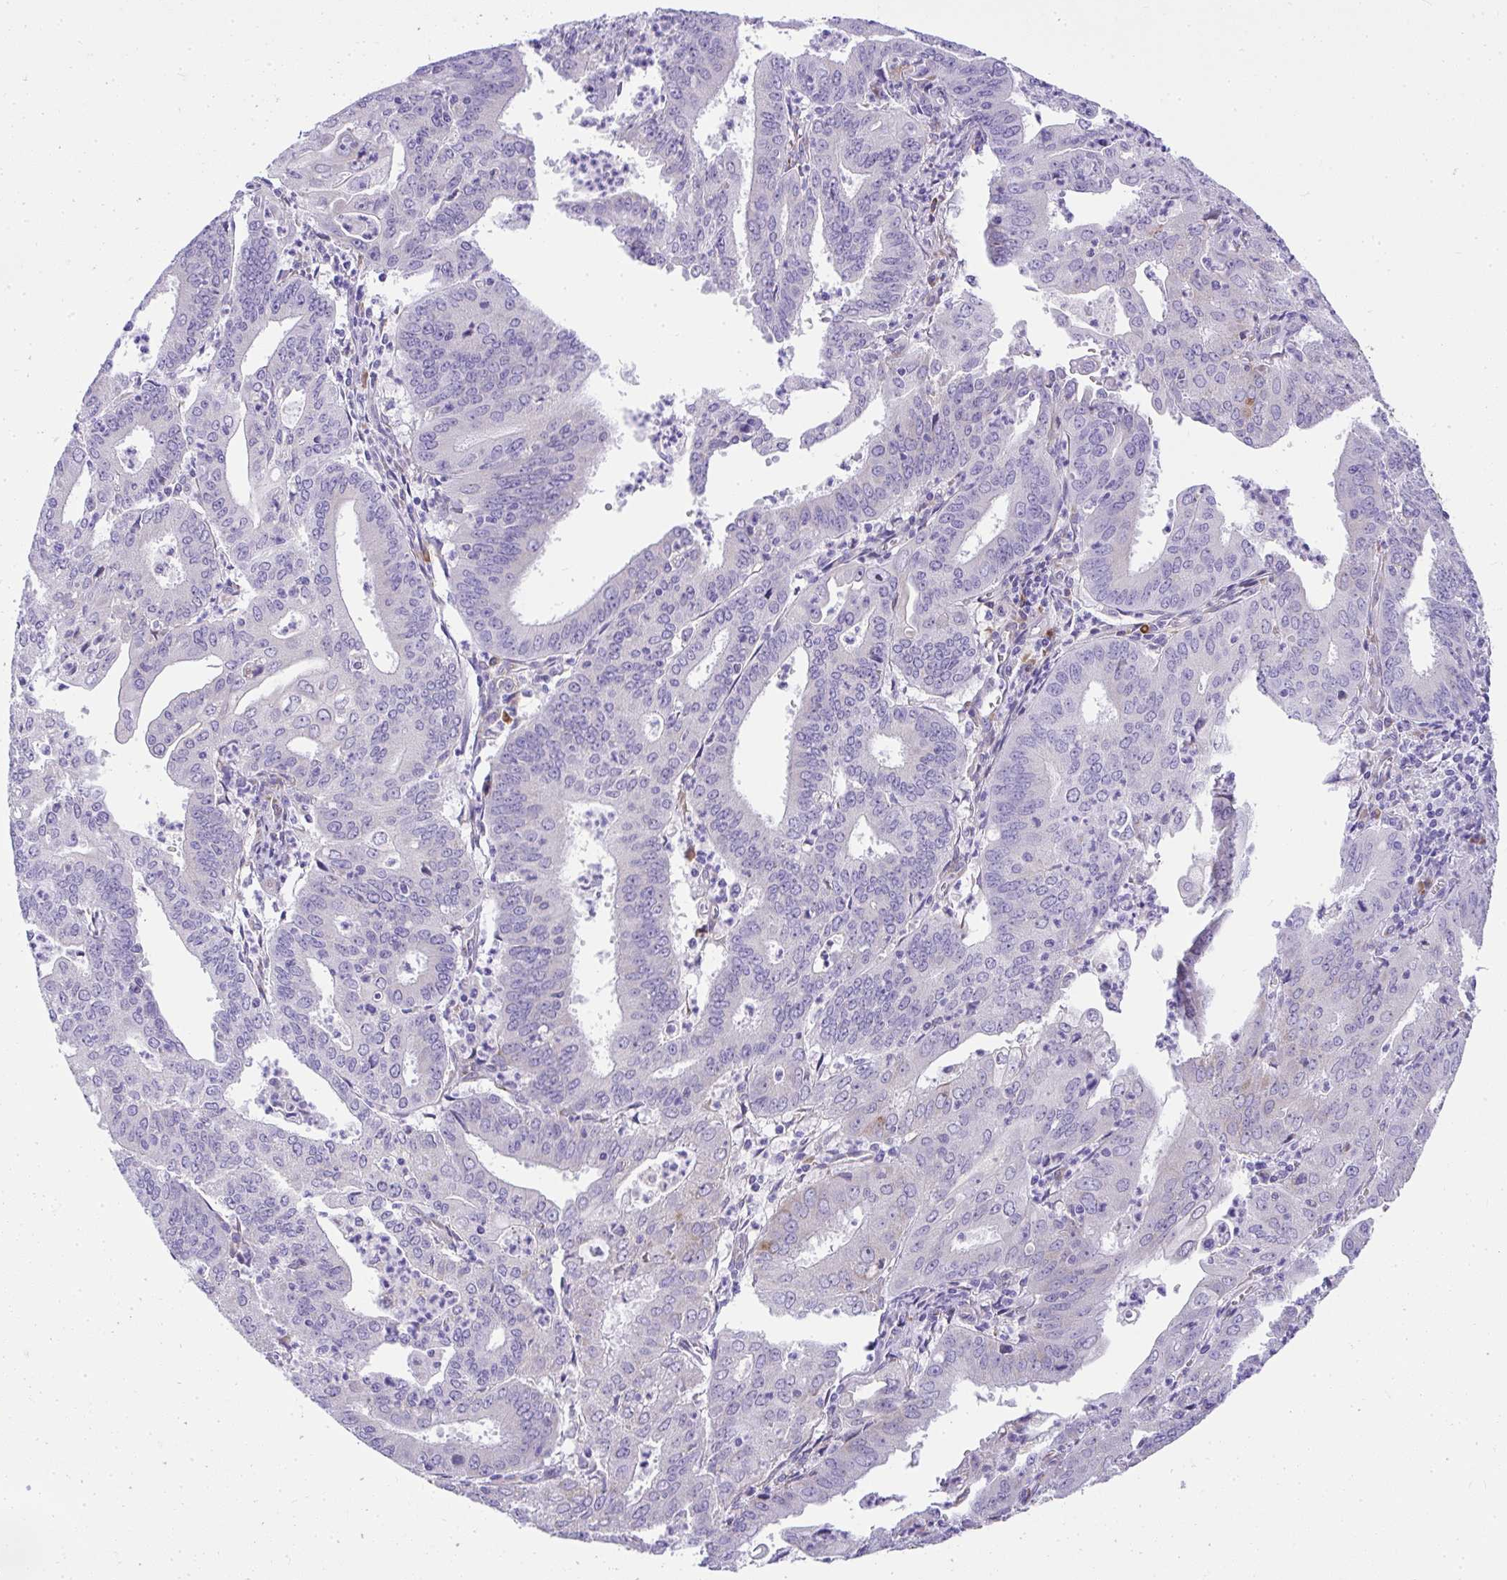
{"staining": {"intensity": "negative", "quantity": "none", "location": "none"}, "tissue": "cervical cancer", "cell_type": "Tumor cells", "image_type": "cancer", "snomed": [{"axis": "morphology", "description": "Adenocarcinoma, NOS"}, {"axis": "topography", "description": "Cervix"}], "caption": "Immunohistochemistry (IHC) photomicrograph of neoplastic tissue: human adenocarcinoma (cervical) stained with DAB displays no significant protein expression in tumor cells. (Stains: DAB immunohistochemistry with hematoxylin counter stain, Microscopy: brightfield microscopy at high magnification).", "gene": "ADRA2C", "patient": {"sex": "female", "age": 56}}